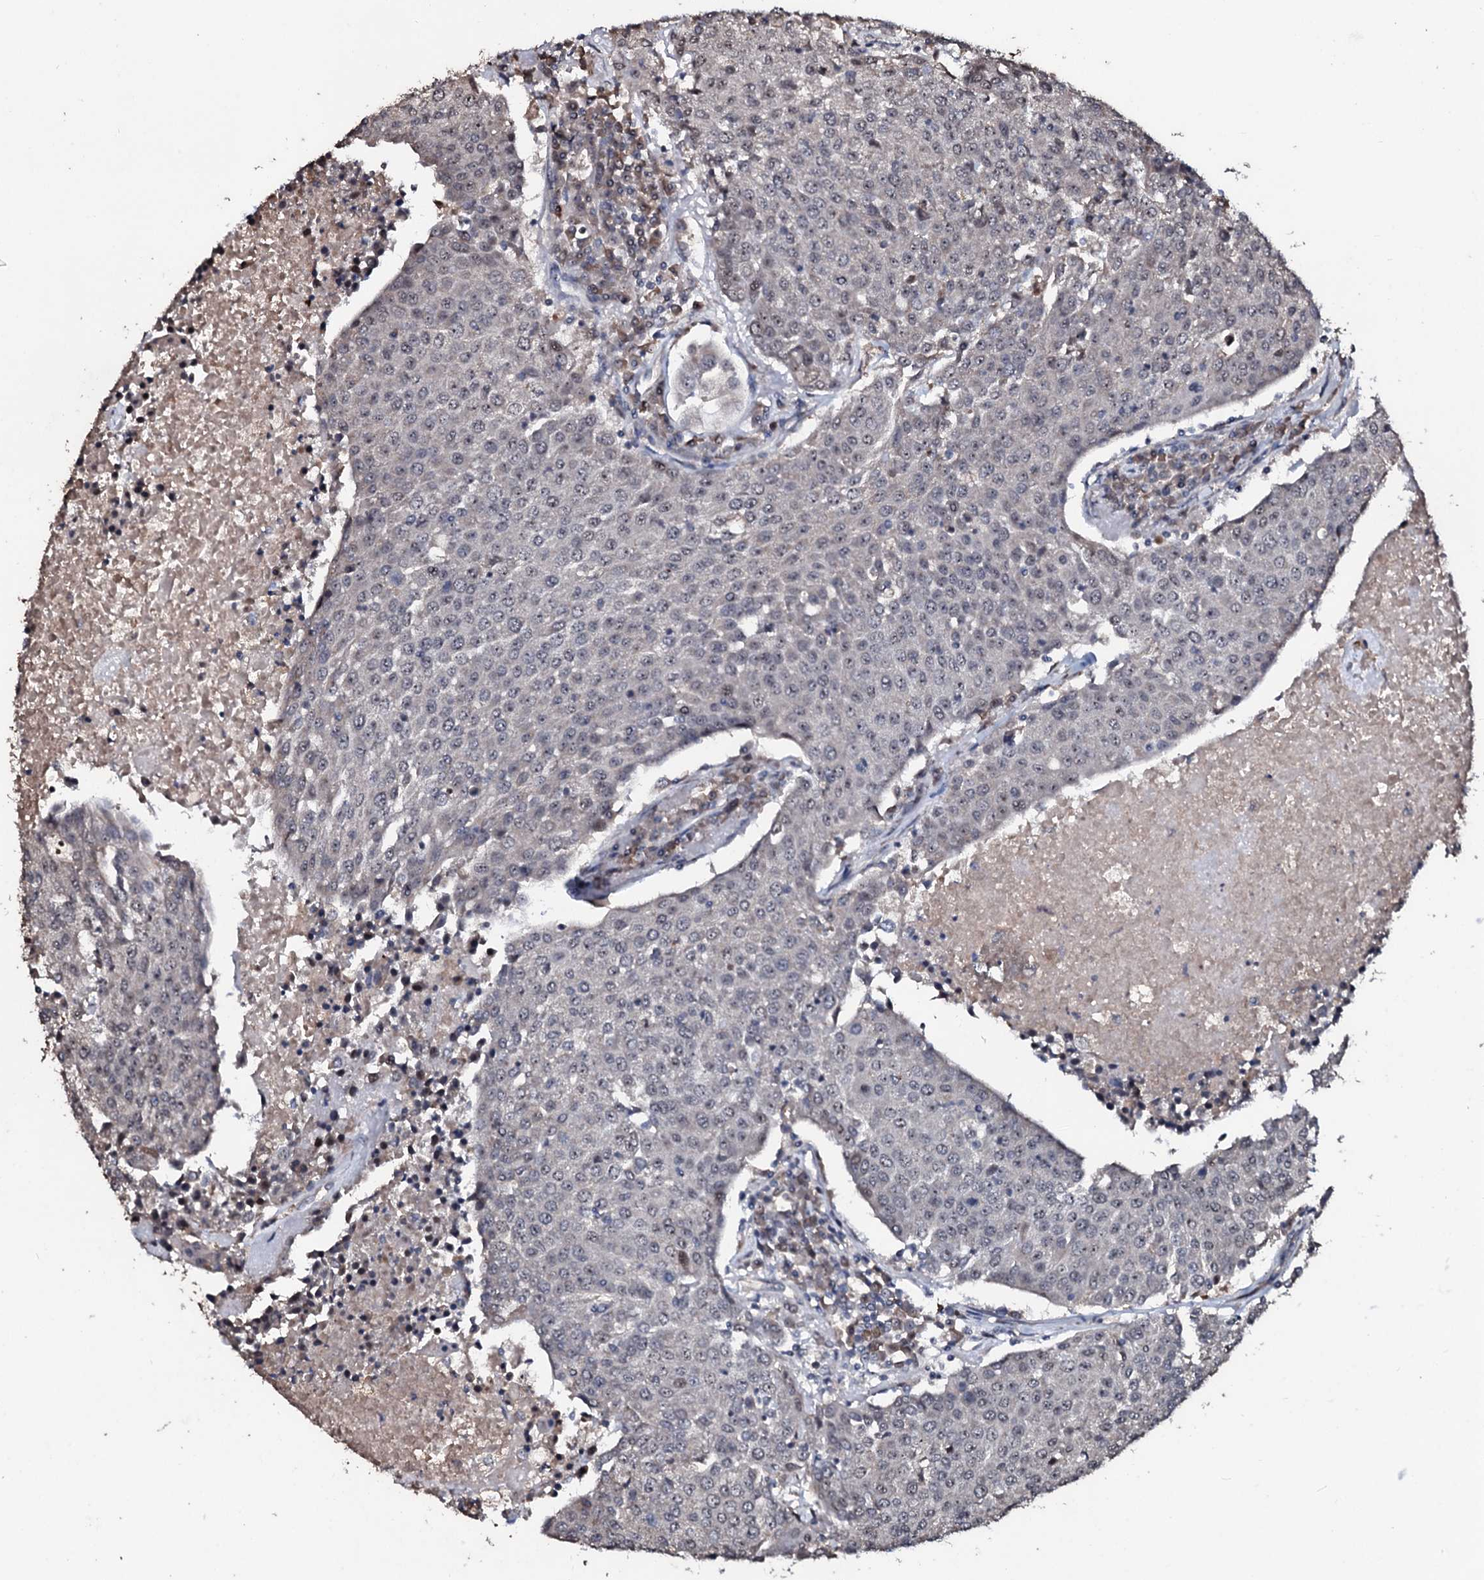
{"staining": {"intensity": "weak", "quantity": "<25%", "location": "nuclear"}, "tissue": "urothelial cancer", "cell_type": "Tumor cells", "image_type": "cancer", "snomed": [{"axis": "morphology", "description": "Urothelial carcinoma, High grade"}, {"axis": "topography", "description": "Urinary bladder"}], "caption": "Immunohistochemistry (IHC) photomicrograph of neoplastic tissue: human high-grade urothelial carcinoma stained with DAB (3,3'-diaminobenzidine) exhibits no significant protein expression in tumor cells.", "gene": "SUPT7L", "patient": {"sex": "female", "age": 85}}